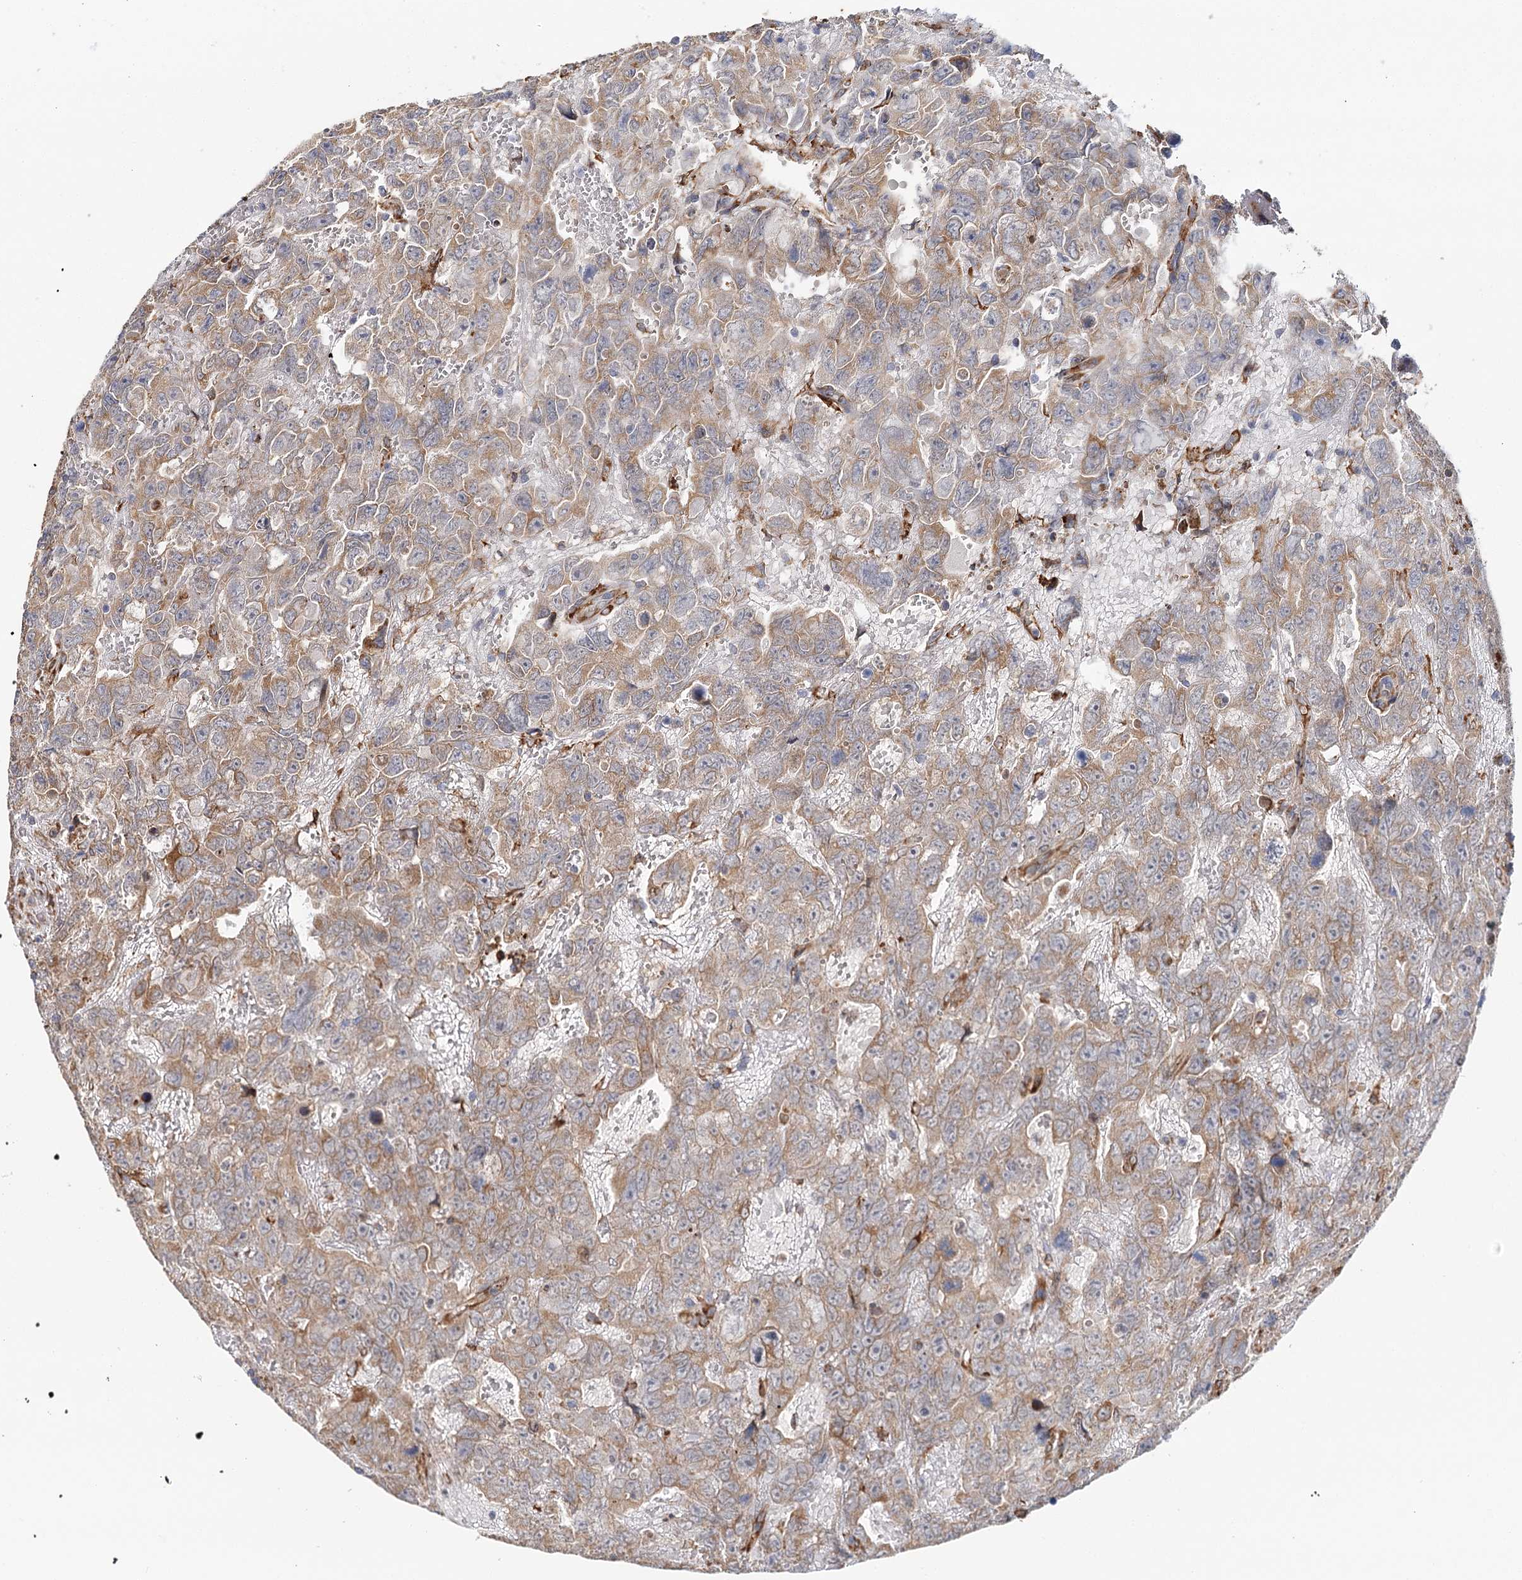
{"staining": {"intensity": "moderate", "quantity": ">75%", "location": "cytoplasmic/membranous"}, "tissue": "testis cancer", "cell_type": "Tumor cells", "image_type": "cancer", "snomed": [{"axis": "morphology", "description": "Carcinoma, Embryonal, NOS"}, {"axis": "topography", "description": "Testis"}], "caption": "Testis embryonal carcinoma stained for a protein (brown) exhibits moderate cytoplasmic/membranous positive staining in approximately >75% of tumor cells.", "gene": "VEGFA", "patient": {"sex": "male", "age": 45}}